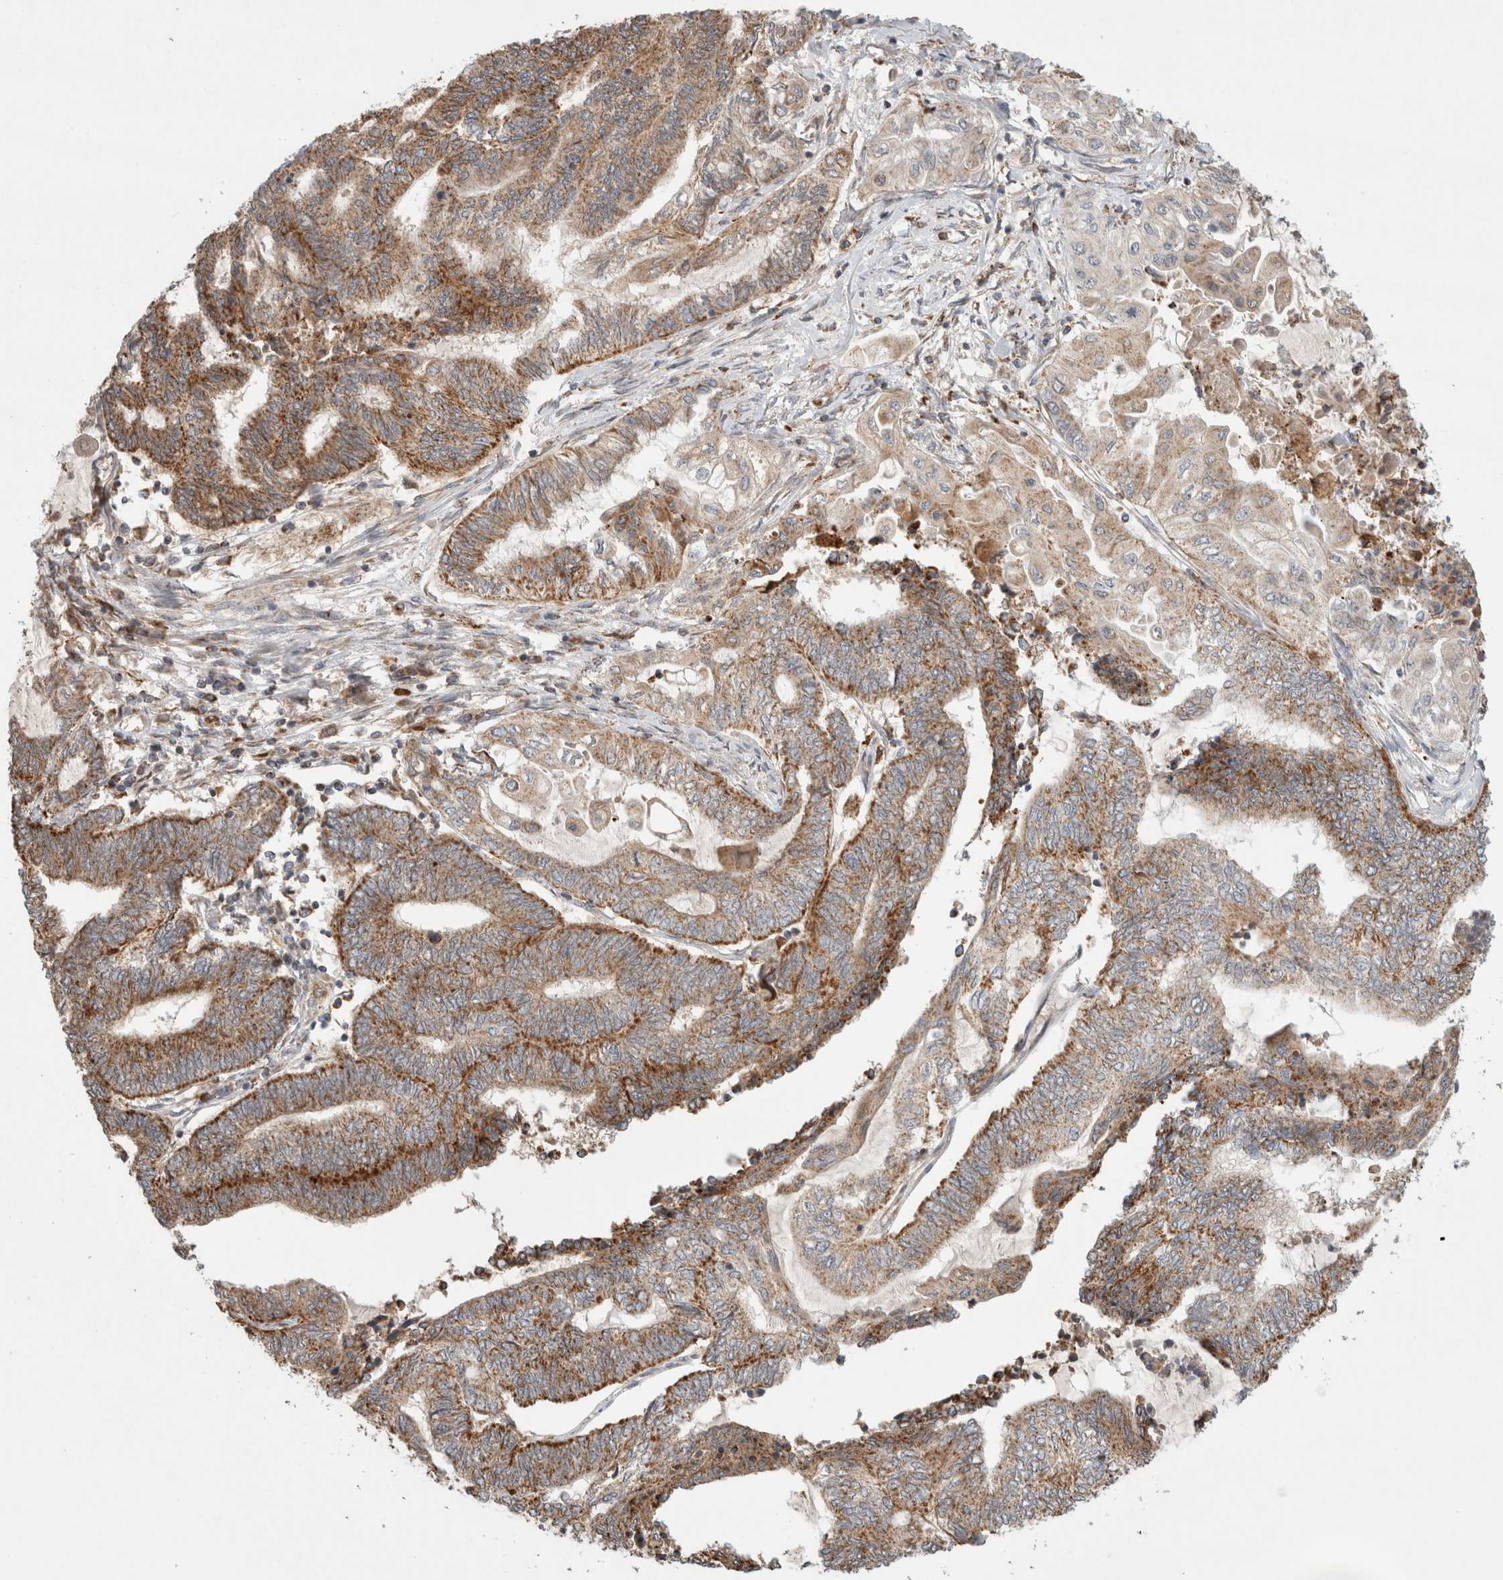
{"staining": {"intensity": "moderate", "quantity": ">75%", "location": "cytoplasmic/membranous"}, "tissue": "endometrial cancer", "cell_type": "Tumor cells", "image_type": "cancer", "snomed": [{"axis": "morphology", "description": "Adenocarcinoma, NOS"}, {"axis": "topography", "description": "Uterus"}, {"axis": "topography", "description": "Endometrium"}], "caption": "An IHC photomicrograph of tumor tissue is shown. Protein staining in brown shows moderate cytoplasmic/membranous positivity in endometrial cancer within tumor cells.", "gene": "HROB", "patient": {"sex": "female", "age": 70}}